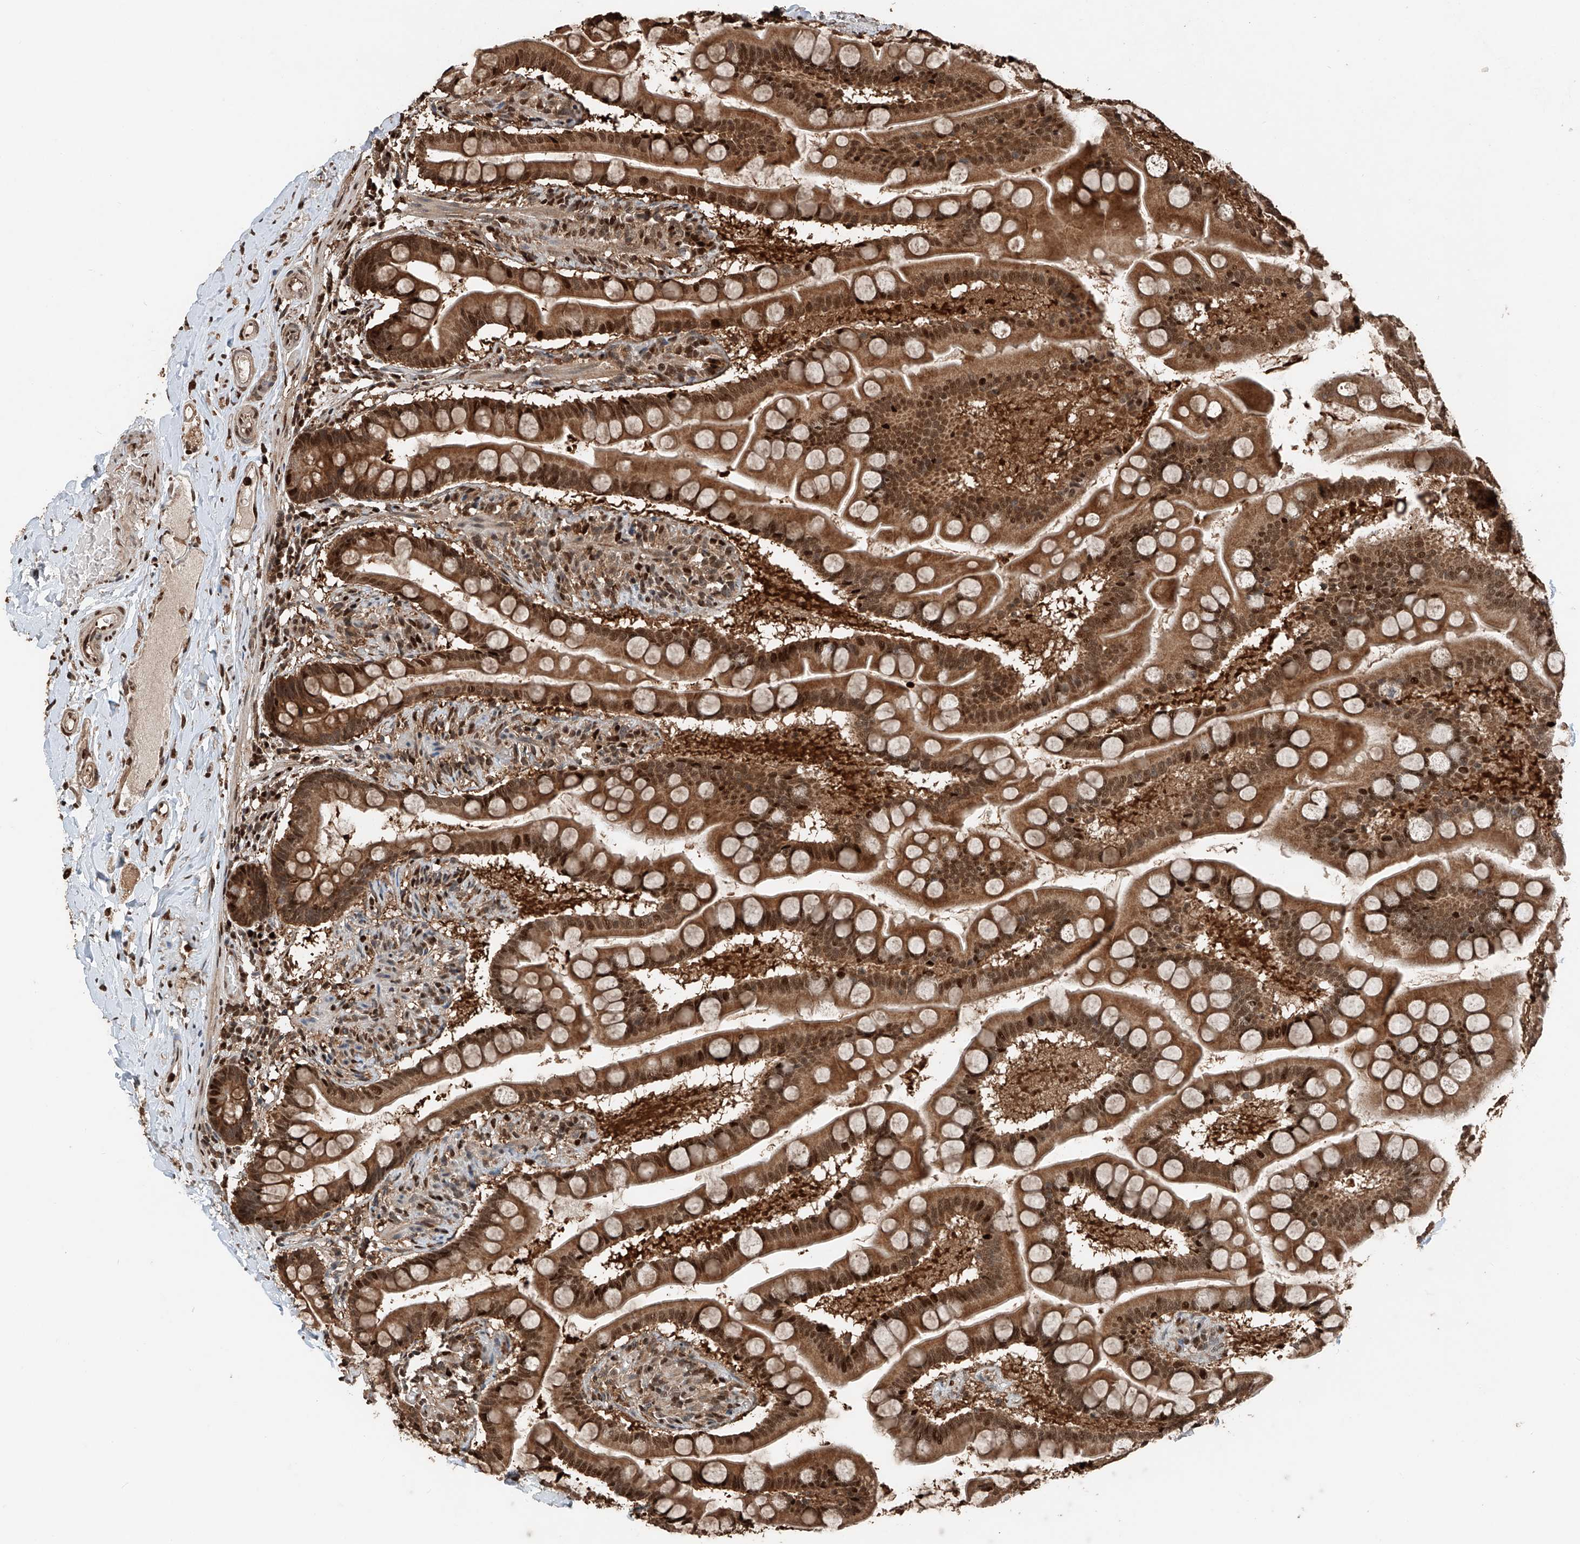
{"staining": {"intensity": "strong", "quantity": ">75%", "location": "cytoplasmic/membranous,nuclear"}, "tissue": "small intestine", "cell_type": "Glandular cells", "image_type": "normal", "snomed": [{"axis": "morphology", "description": "Normal tissue, NOS"}, {"axis": "topography", "description": "Small intestine"}], "caption": "Immunohistochemistry (IHC) micrograph of benign human small intestine stained for a protein (brown), which shows high levels of strong cytoplasmic/membranous,nuclear expression in approximately >75% of glandular cells.", "gene": "RMND1", "patient": {"sex": "male", "age": 41}}